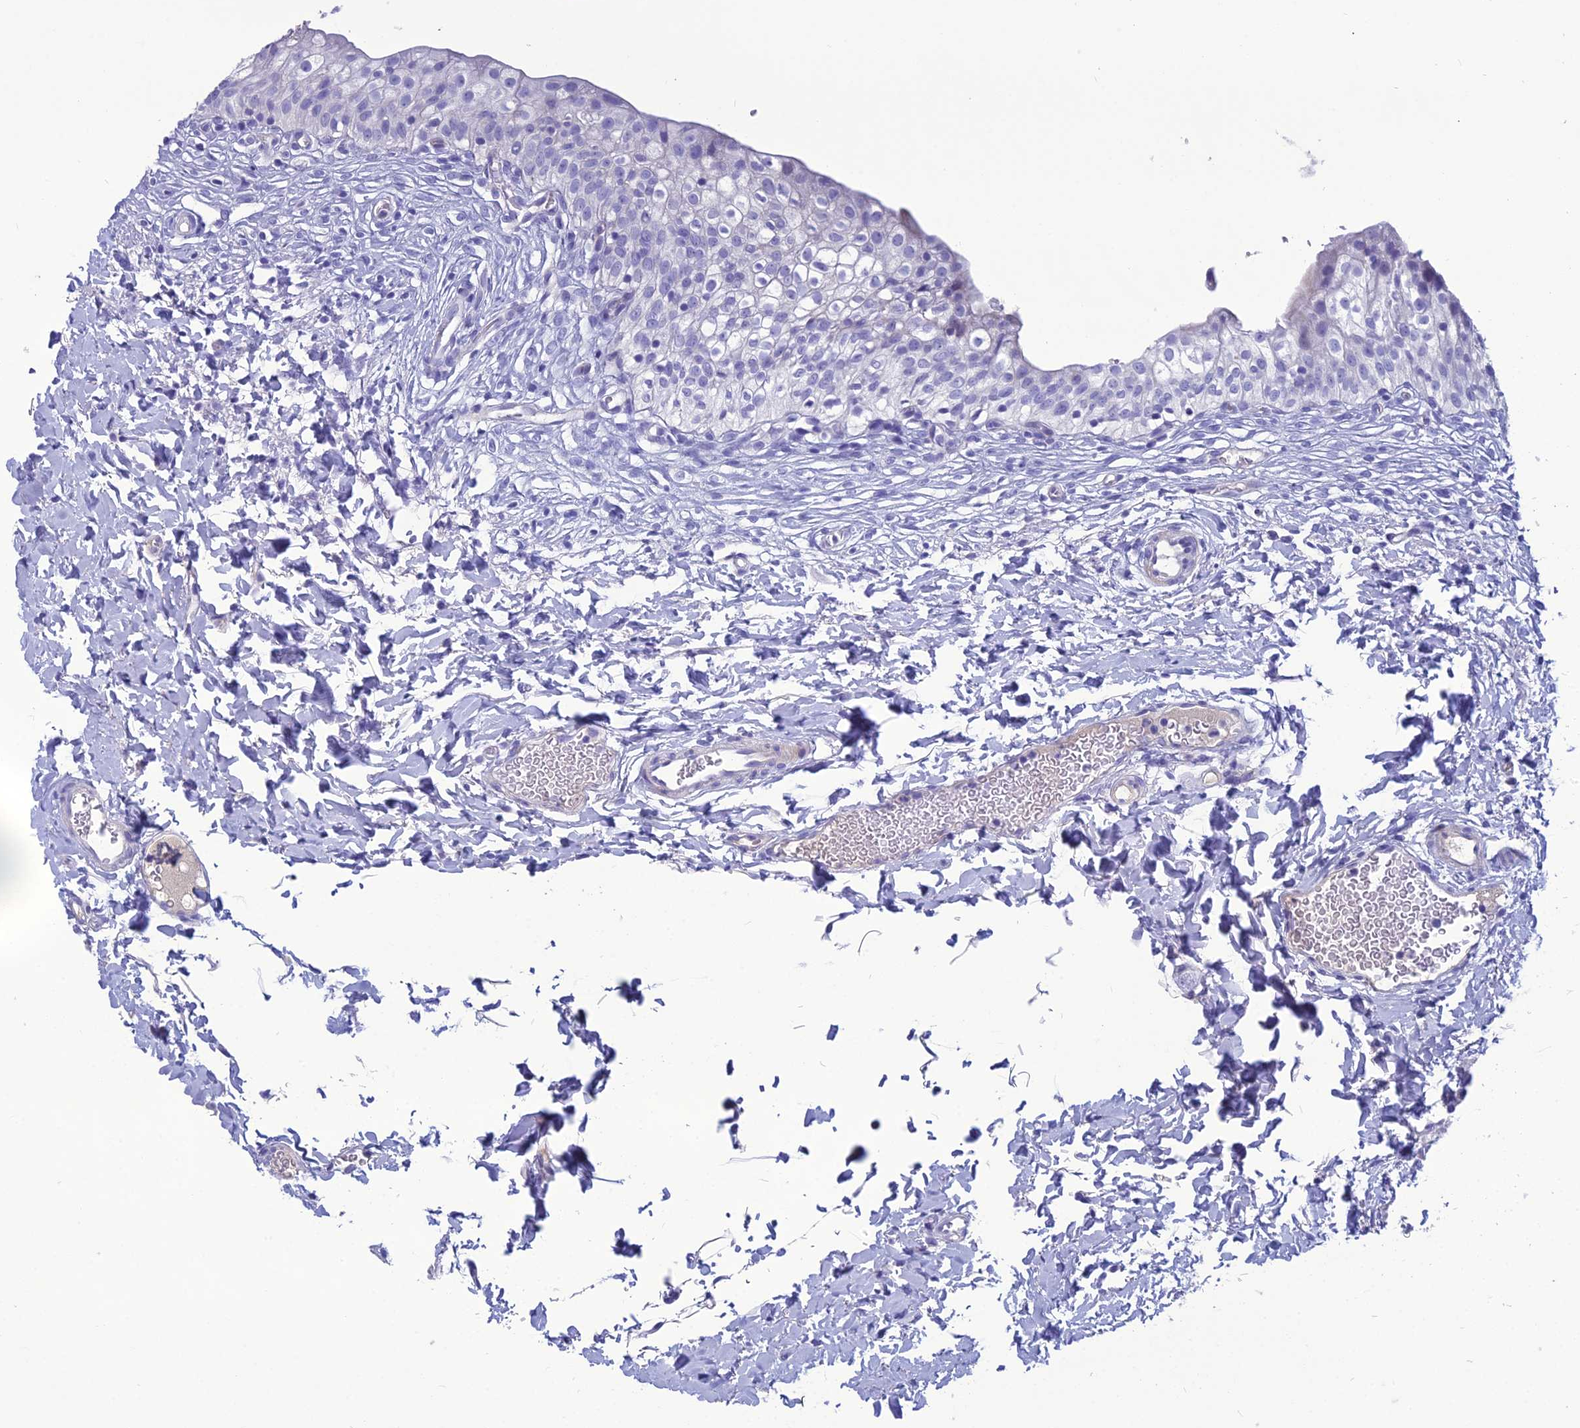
{"staining": {"intensity": "negative", "quantity": "none", "location": "none"}, "tissue": "urinary bladder", "cell_type": "Urothelial cells", "image_type": "normal", "snomed": [{"axis": "morphology", "description": "Normal tissue, NOS"}, {"axis": "topography", "description": "Urinary bladder"}], "caption": "DAB (3,3'-diaminobenzidine) immunohistochemical staining of normal human urinary bladder displays no significant expression in urothelial cells.", "gene": "OR56B1", "patient": {"sex": "male", "age": 55}}